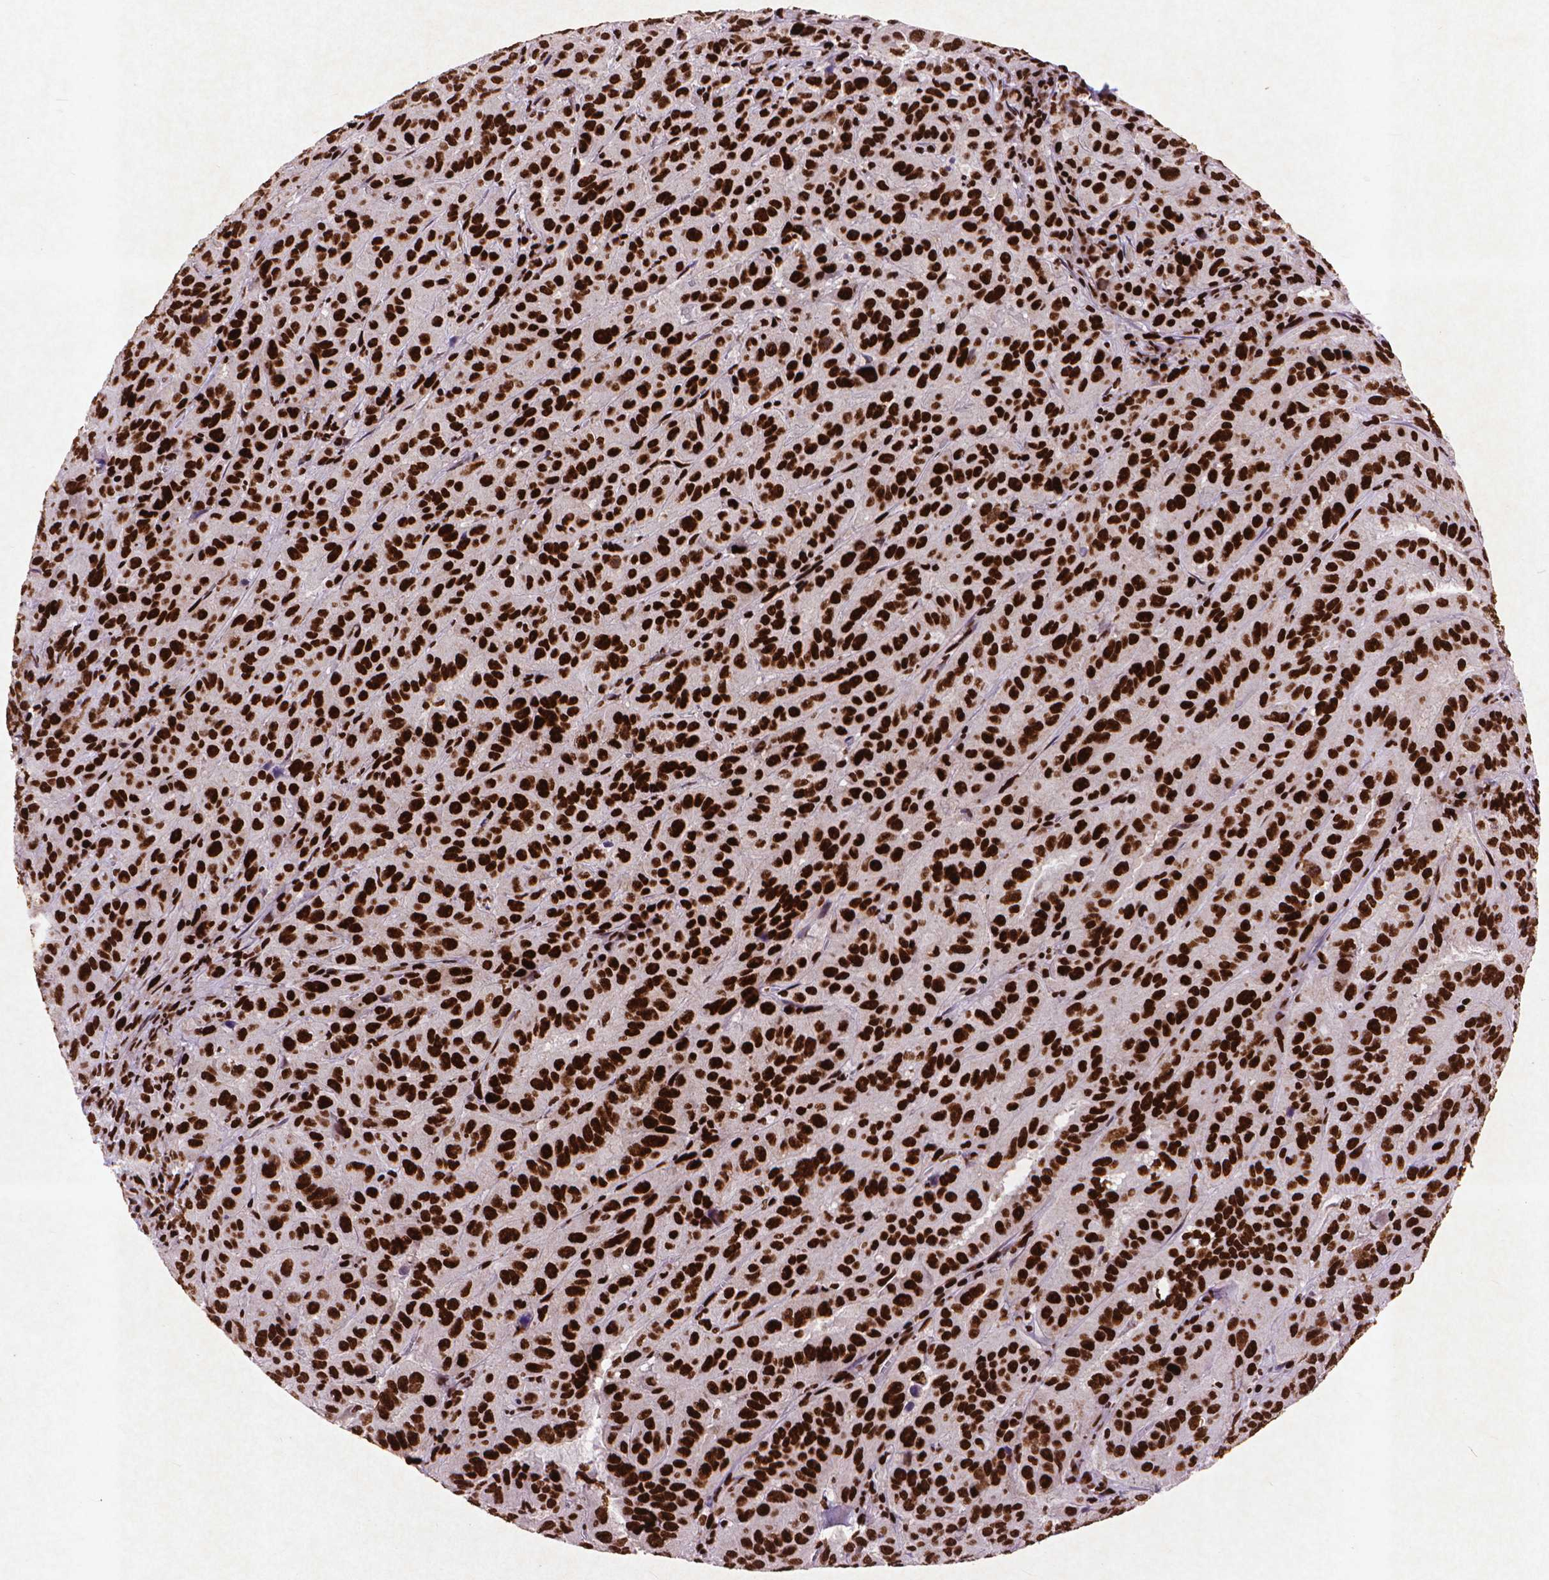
{"staining": {"intensity": "strong", "quantity": ">75%", "location": "nuclear"}, "tissue": "pancreatic cancer", "cell_type": "Tumor cells", "image_type": "cancer", "snomed": [{"axis": "morphology", "description": "Adenocarcinoma, NOS"}, {"axis": "topography", "description": "Pancreas"}], "caption": "This micrograph demonstrates pancreatic adenocarcinoma stained with IHC to label a protein in brown. The nuclear of tumor cells show strong positivity for the protein. Nuclei are counter-stained blue.", "gene": "CITED2", "patient": {"sex": "male", "age": 63}}